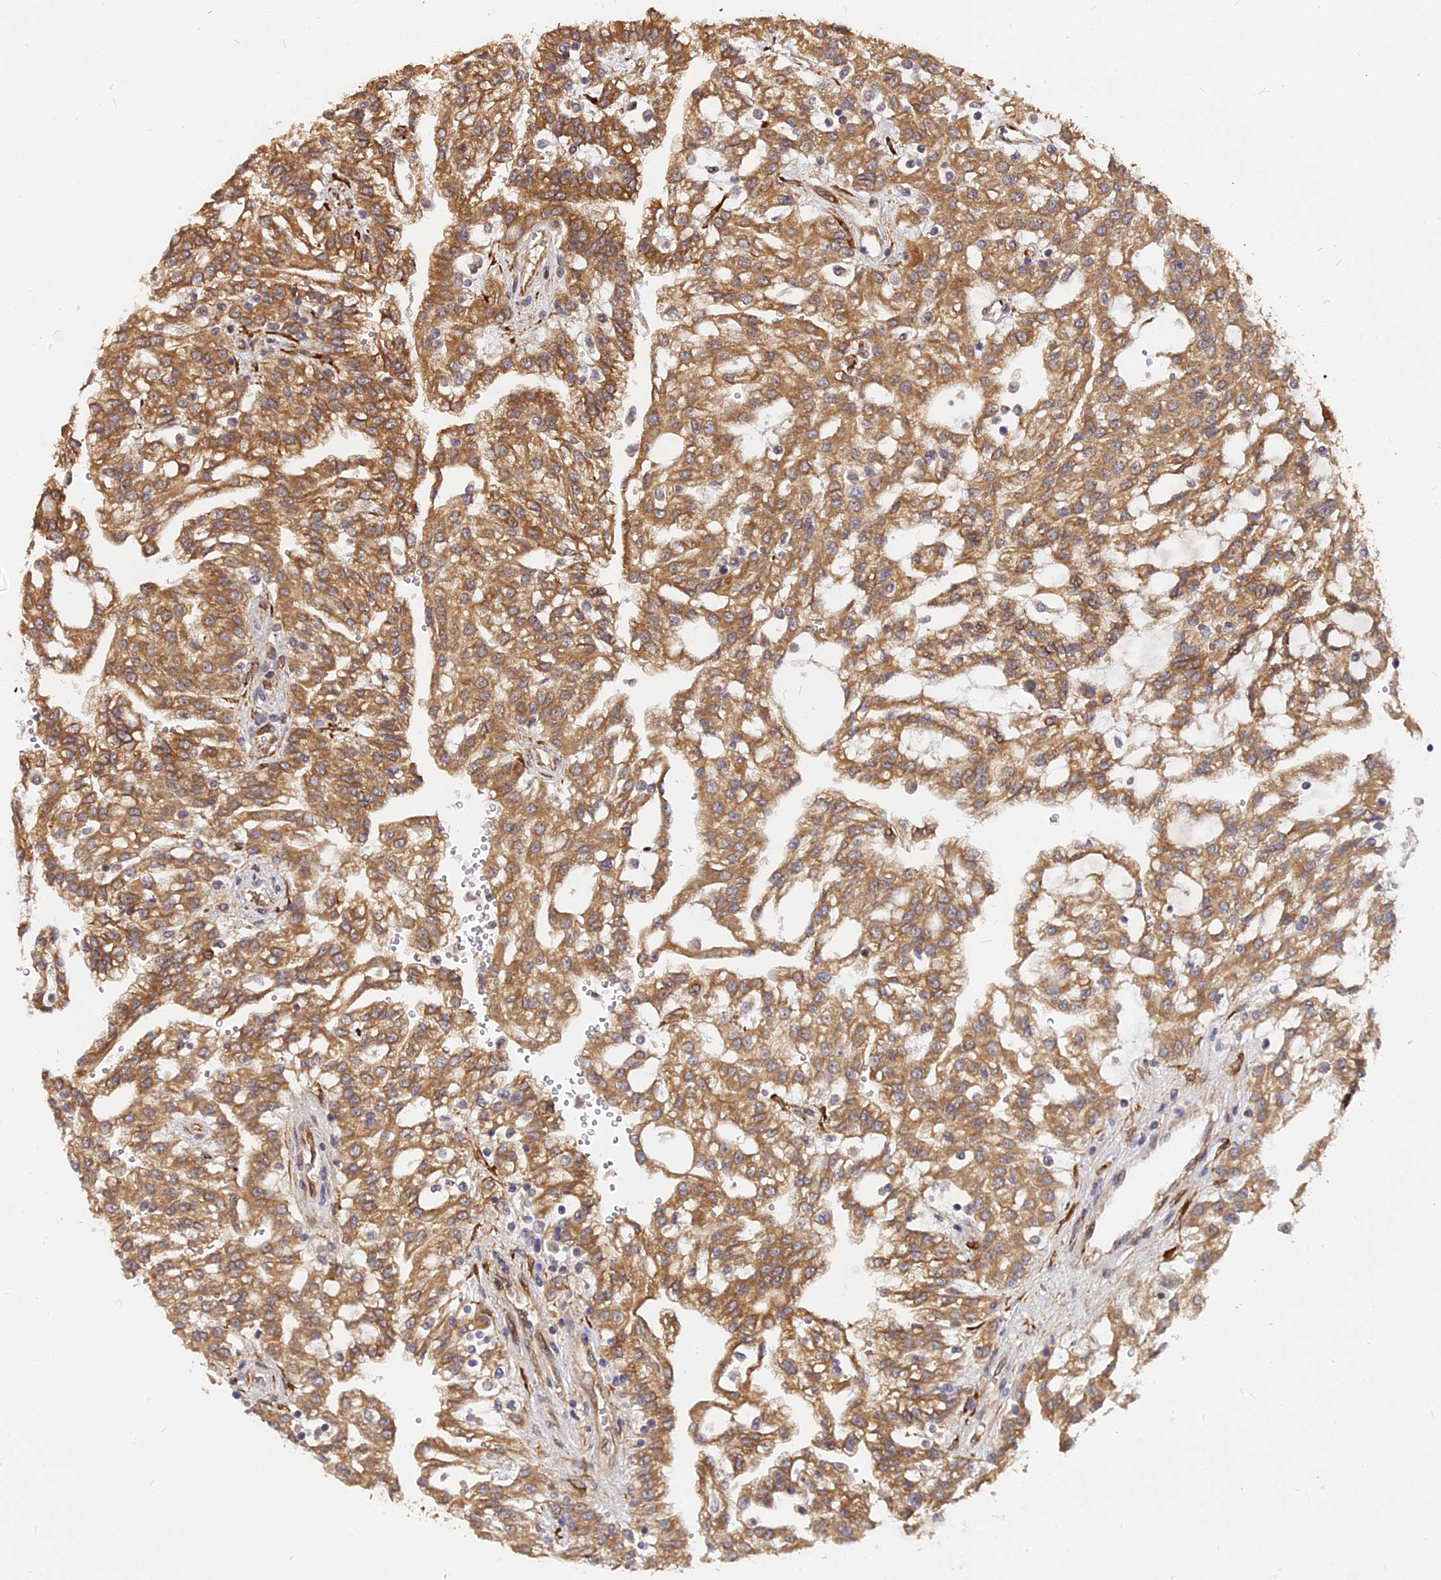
{"staining": {"intensity": "moderate", "quantity": ">75%", "location": "cytoplasmic/membranous"}, "tissue": "renal cancer", "cell_type": "Tumor cells", "image_type": "cancer", "snomed": [{"axis": "morphology", "description": "Adenocarcinoma, NOS"}, {"axis": "topography", "description": "Kidney"}], "caption": "Protein expression analysis of adenocarcinoma (renal) demonstrates moderate cytoplasmic/membranous positivity in approximately >75% of tumor cells.", "gene": "PDE4D", "patient": {"sex": "male", "age": 63}}